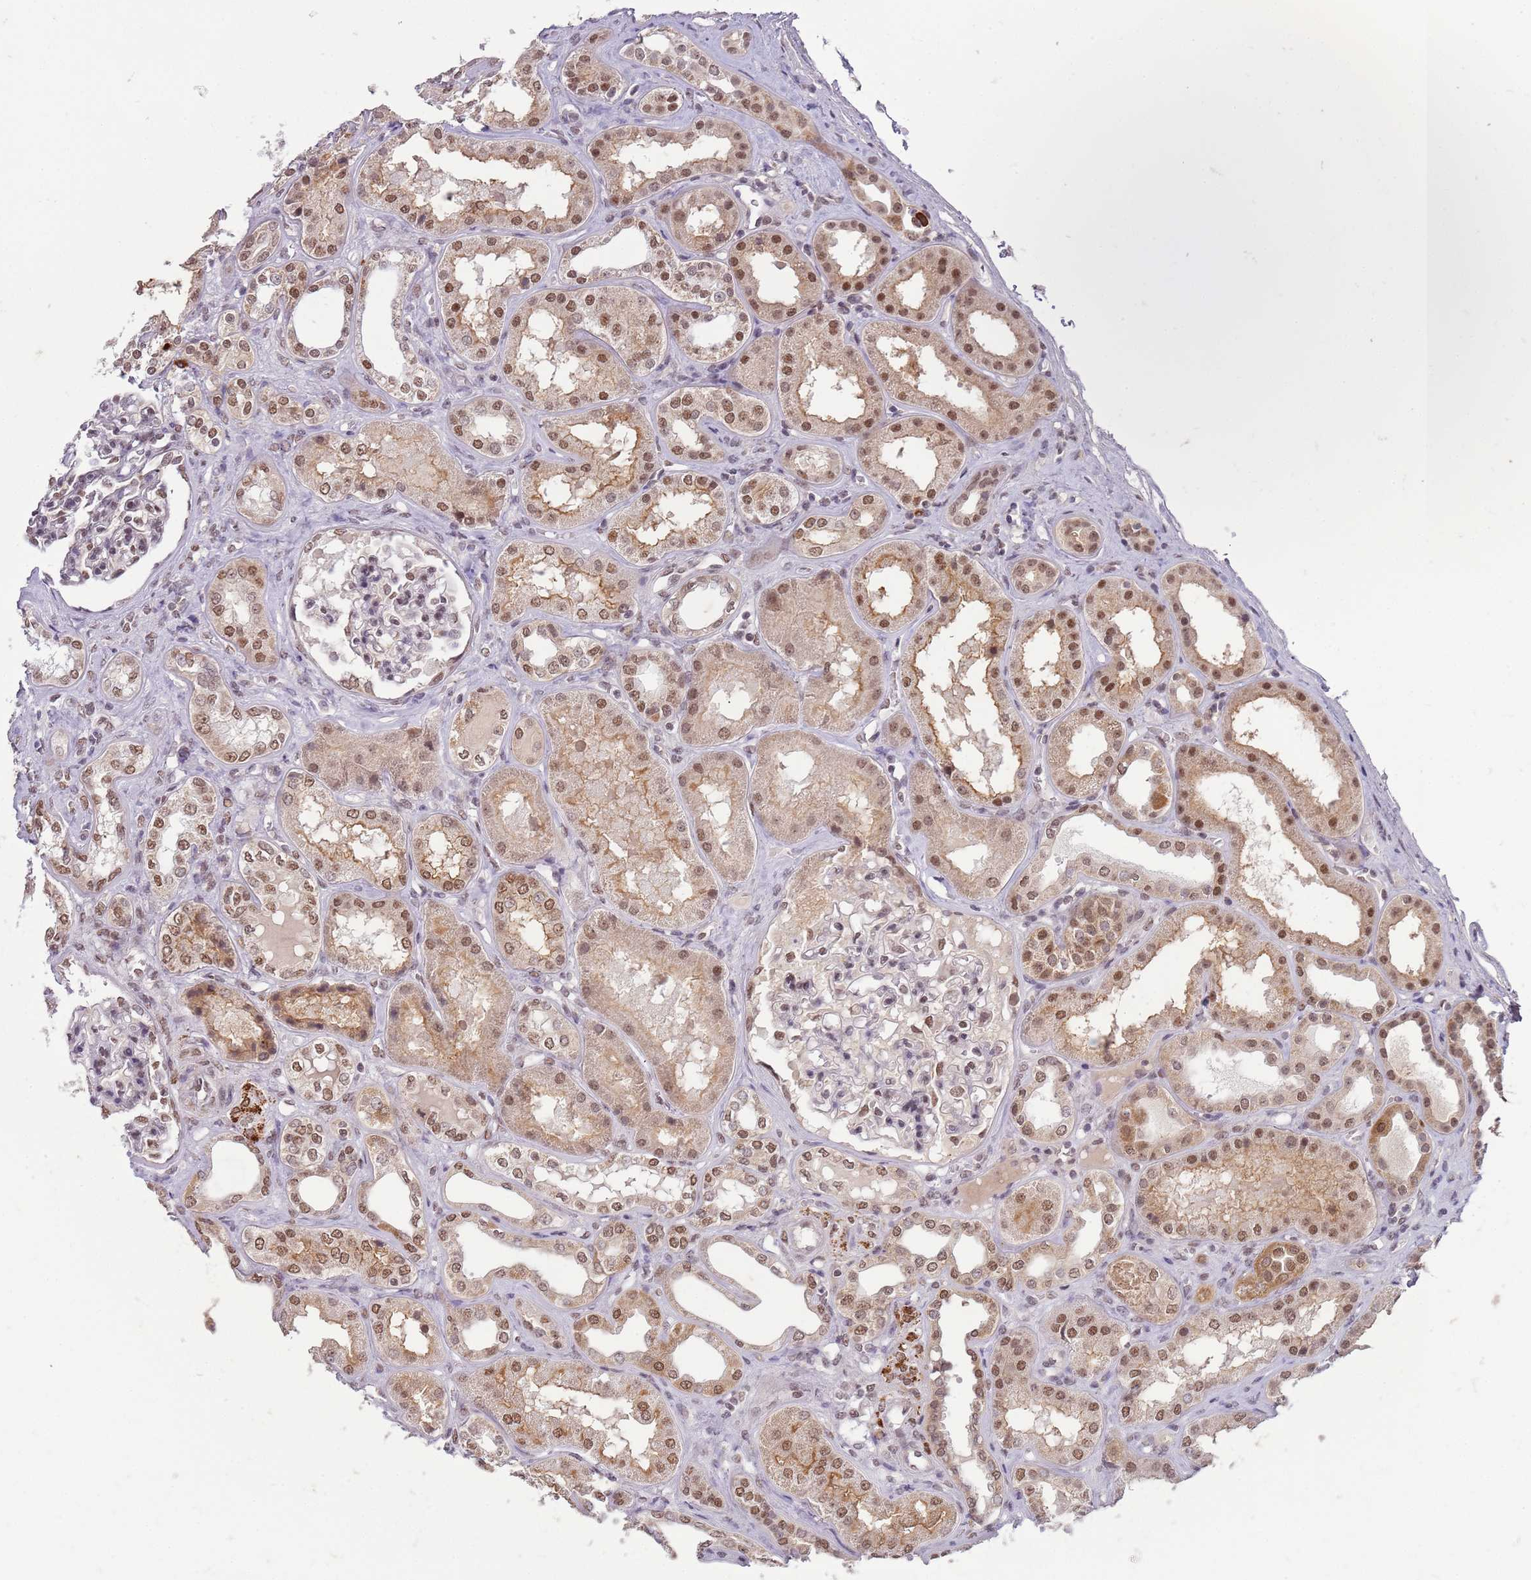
{"staining": {"intensity": "moderate", "quantity": "25%-75%", "location": "nuclear"}, "tissue": "kidney", "cell_type": "Cells in glomeruli", "image_type": "normal", "snomed": [{"axis": "morphology", "description": "Normal tissue, NOS"}, {"axis": "topography", "description": "Kidney"}], "caption": "IHC staining of benign kidney, which reveals medium levels of moderate nuclear expression in approximately 25%-75% of cells in glomeruli indicating moderate nuclear protein staining. The staining was performed using DAB (brown) for protein detection and nuclei were counterstained in hematoxylin (blue).", "gene": "FAM120AOS", "patient": {"sex": "female", "age": 56}}